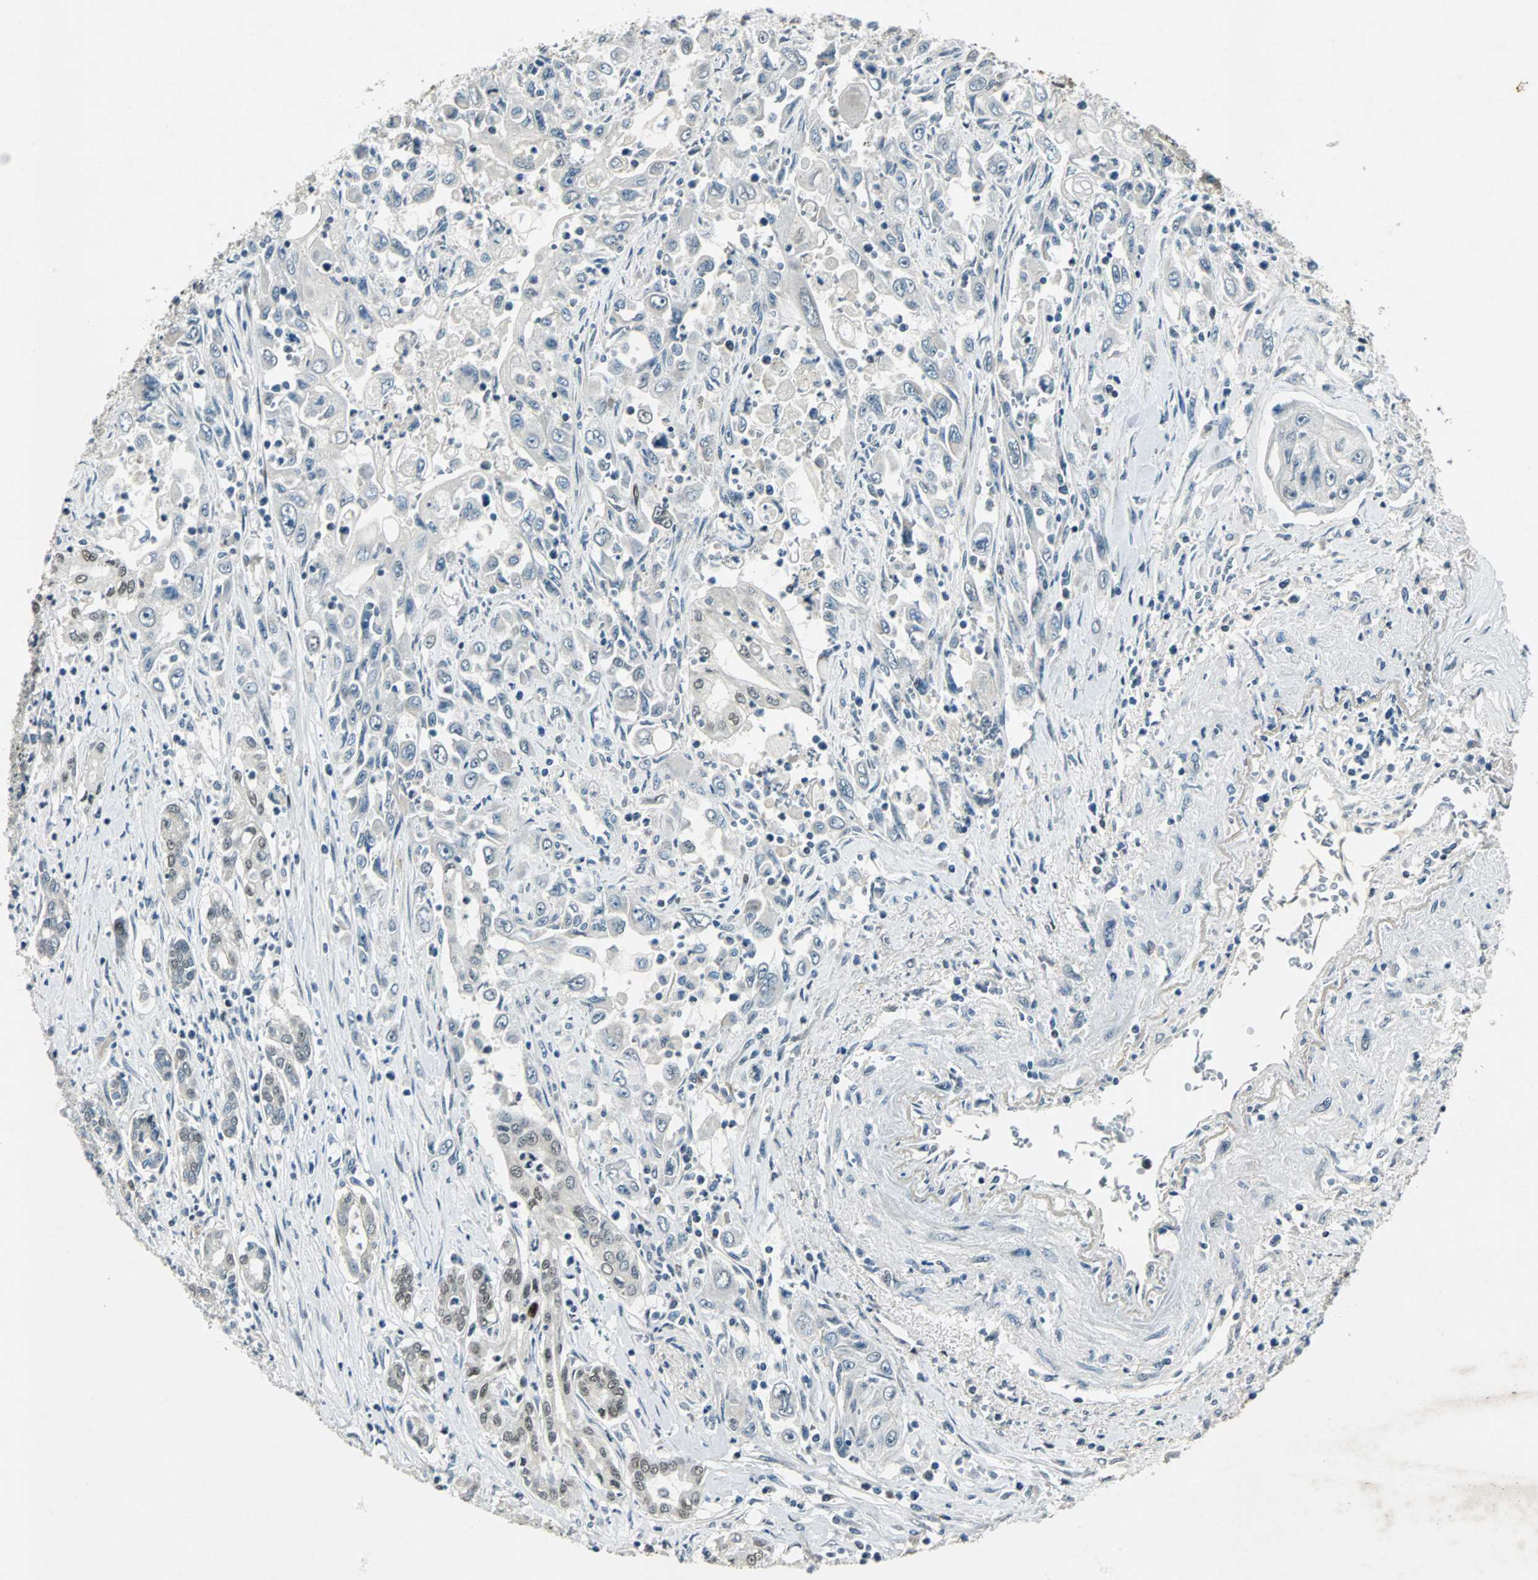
{"staining": {"intensity": "negative", "quantity": "none", "location": "none"}, "tissue": "pancreatic cancer", "cell_type": "Tumor cells", "image_type": "cancer", "snomed": [{"axis": "morphology", "description": "Adenocarcinoma, NOS"}, {"axis": "topography", "description": "Pancreas"}], "caption": "Histopathology image shows no significant protein staining in tumor cells of pancreatic cancer (adenocarcinoma). (DAB IHC with hematoxylin counter stain).", "gene": "AJUBA", "patient": {"sex": "male", "age": 70}}